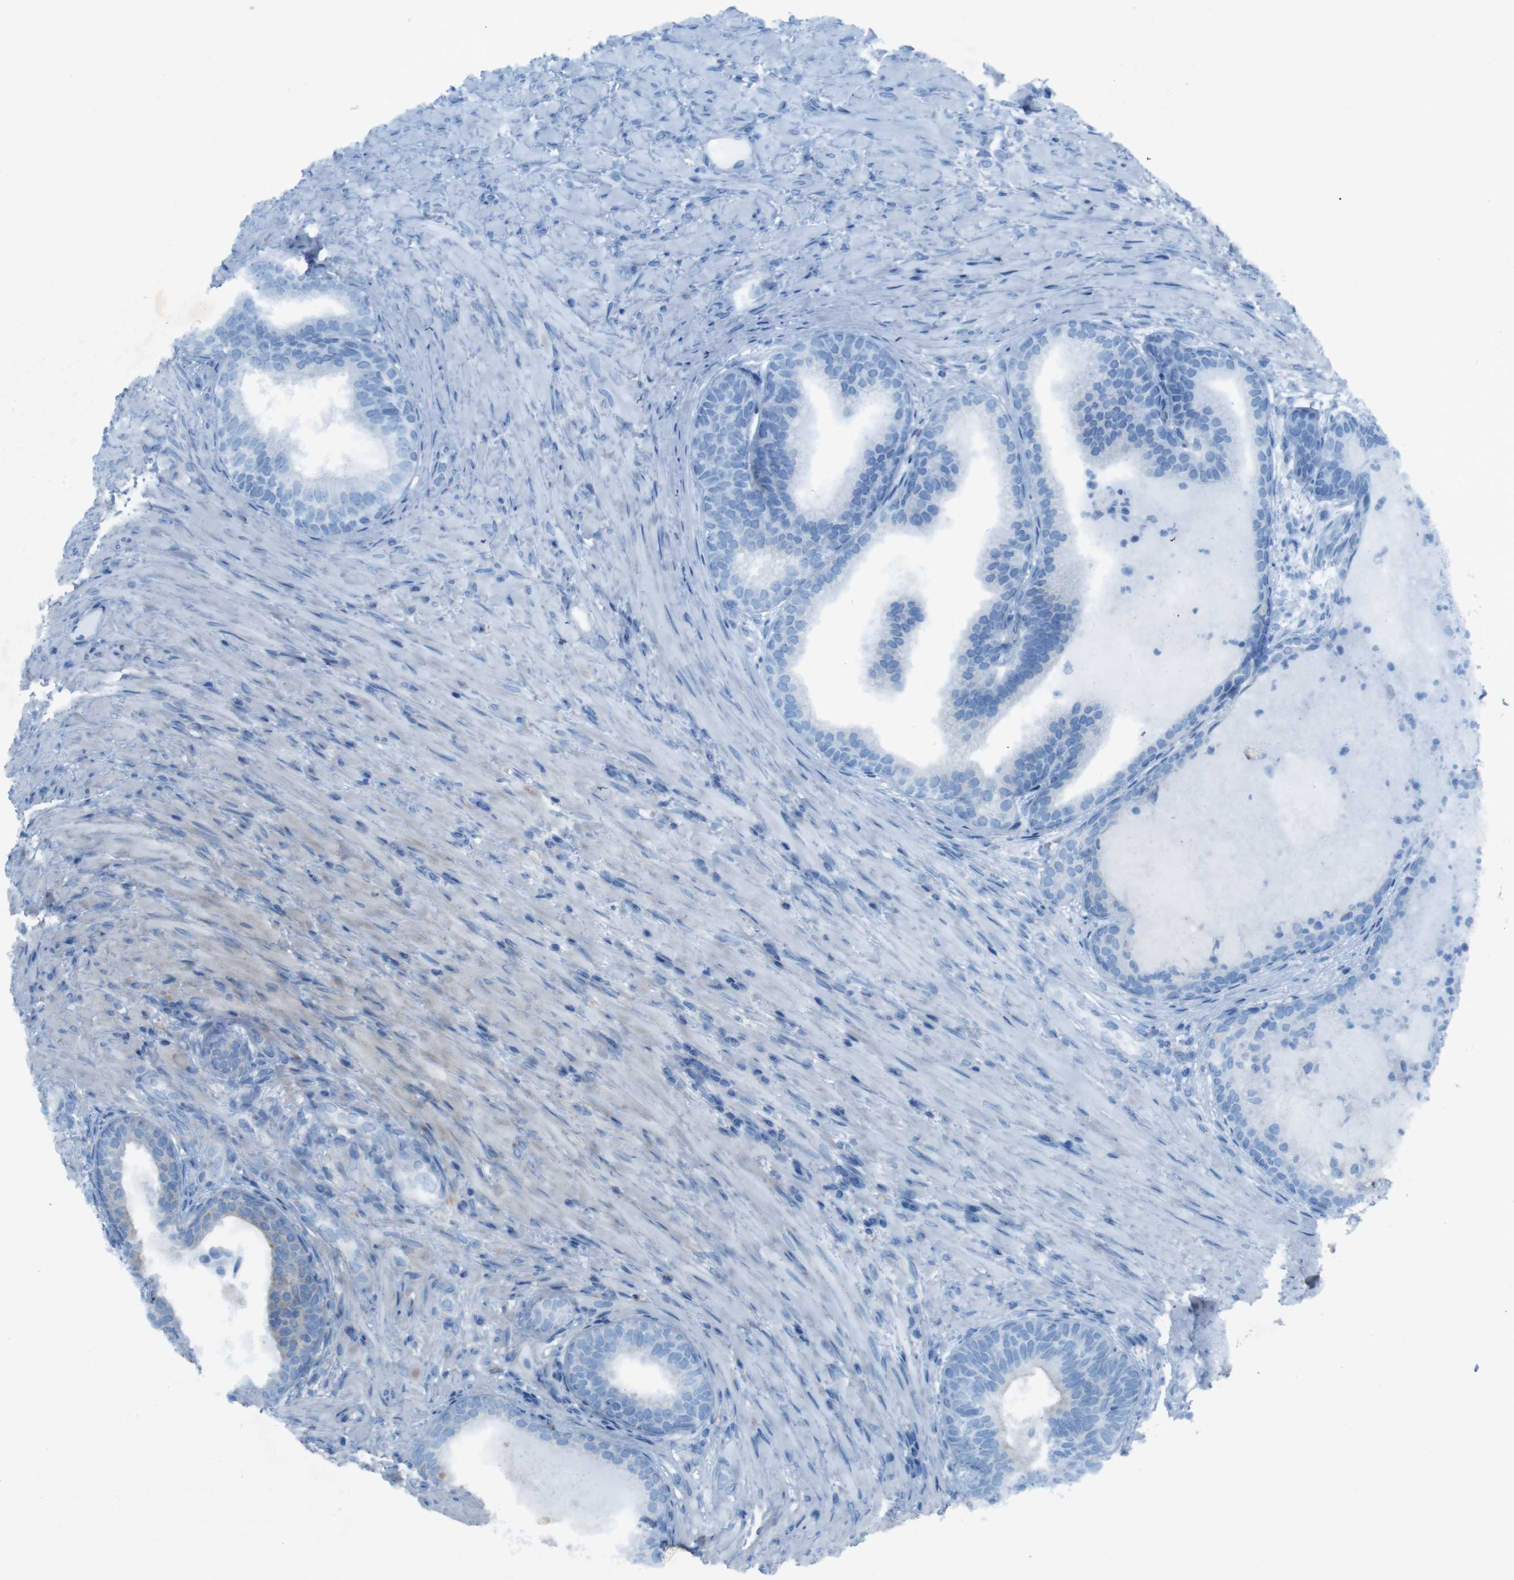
{"staining": {"intensity": "weak", "quantity": "<25%", "location": "cytoplasmic/membranous"}, "tissue": "prostate", "cell_type": "Glandular cells", "image_type": "normal", "snomed": [{"axis": "morphology", "description": "Normal tissue, NOS"}, {"axis": "topography", "description": "Prostate"}], "caption": "IHC histopathology image of normal prostate: human prostate stained with DAB exhibits no significant protein staining in glandular cells.", "gene": "MOGAT3", "patient": {"sex": "male", "age": 76}}